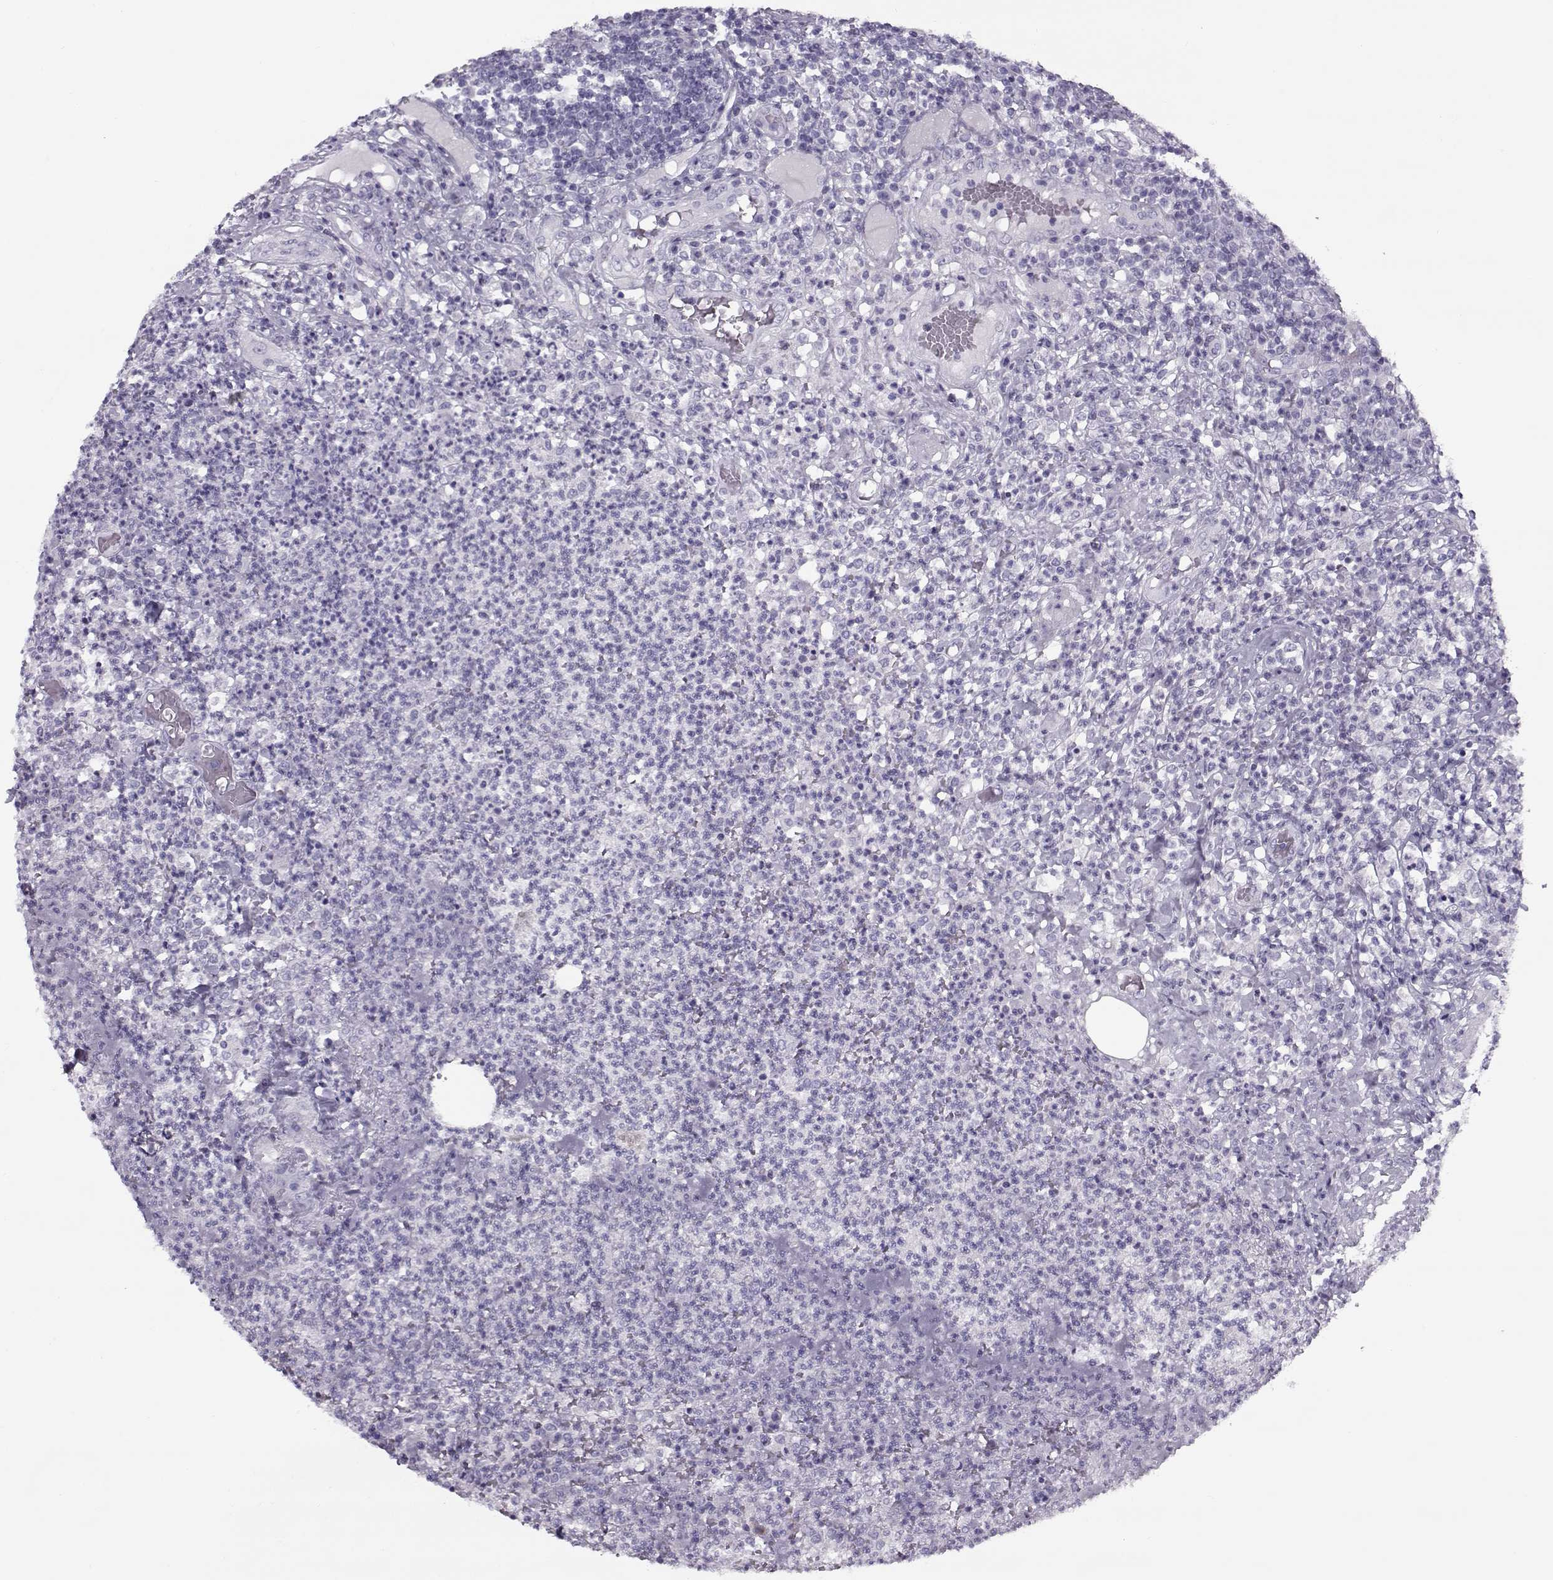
{"staining": {"intensity": "negative", "quantity": "none", "location": "none"}, "tissue": "appendix", "cell_type": "Glandular cells", "image_type": "normal", "snomed": [{"axis": "morphology", "description": "Normal tissue, NOS"}, {"axis": "morphology", "description": "Inflammation, NOS"}, {"axis": "topography", "description": "Appendix"}], "caption": "High power microscopy photomicrograph of an IHC histopathology image of unremarkable appendix, revealing no significant staining in glandular cells. Nuclei are stained in blue.", "gene": "GAGE10", "patient": {"sex": "male", "age": 16}}